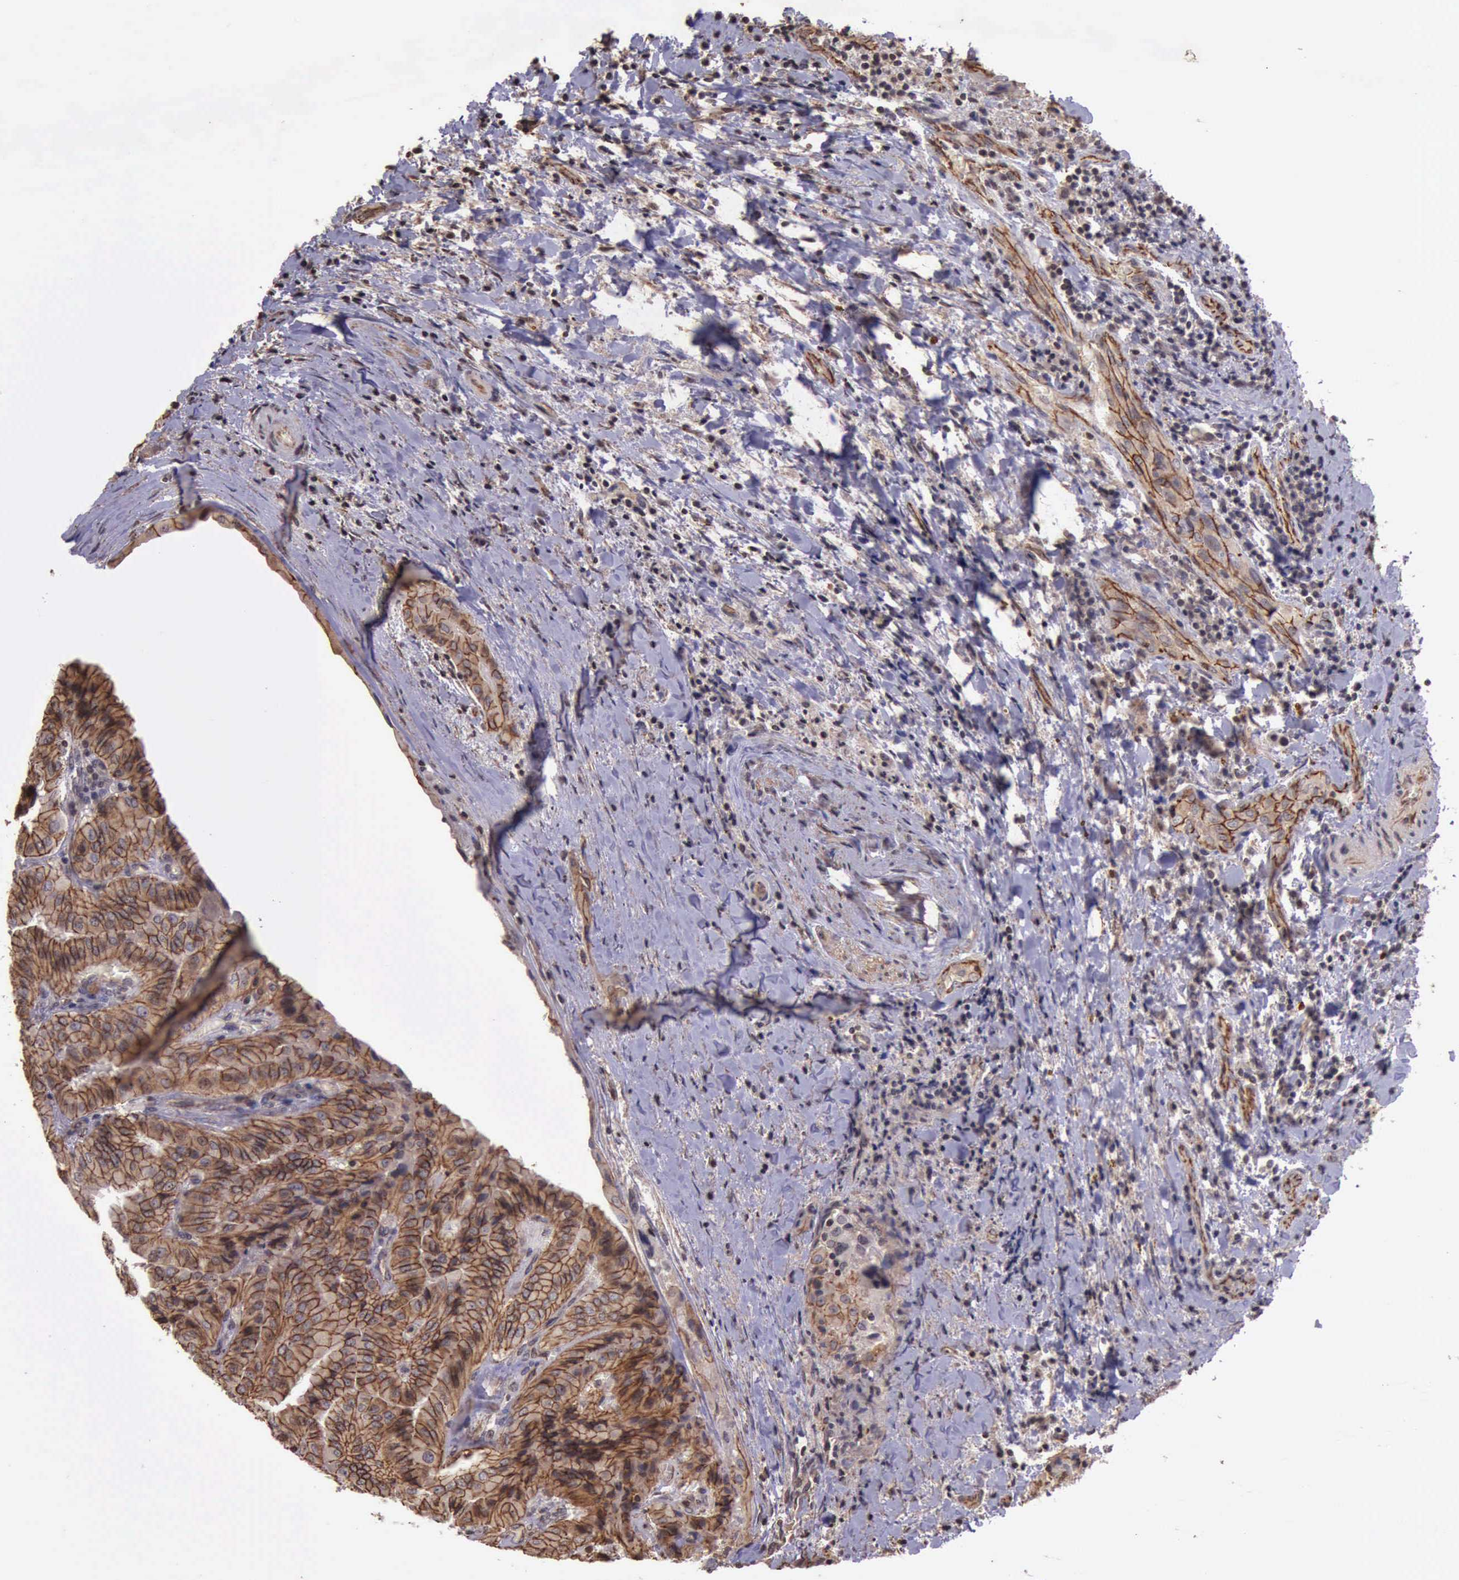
{"staining": {"intensity": "moderate", "quantity": ">75%", "location": "cytoplasmic/membranous"}, "tissue": "thyroid cancer", "cell_type": "Tumor cells", "image_type": "cancer", "snomed": [{"axis": "morphology", "description": "Papillary adenocarcinoma, NOS"}, {"axis": "topography", "description": "Thyroid gland"}], "caption": "Approximately >75% of tumor cells in thyroid papillary adenocarcinoma show moderate cytoplasmic/membranous protein positivity as visualized by brown immunohistochemical staining.", "gene": "CTNNB1", "patient": {"sex": "female", "age": 71}}